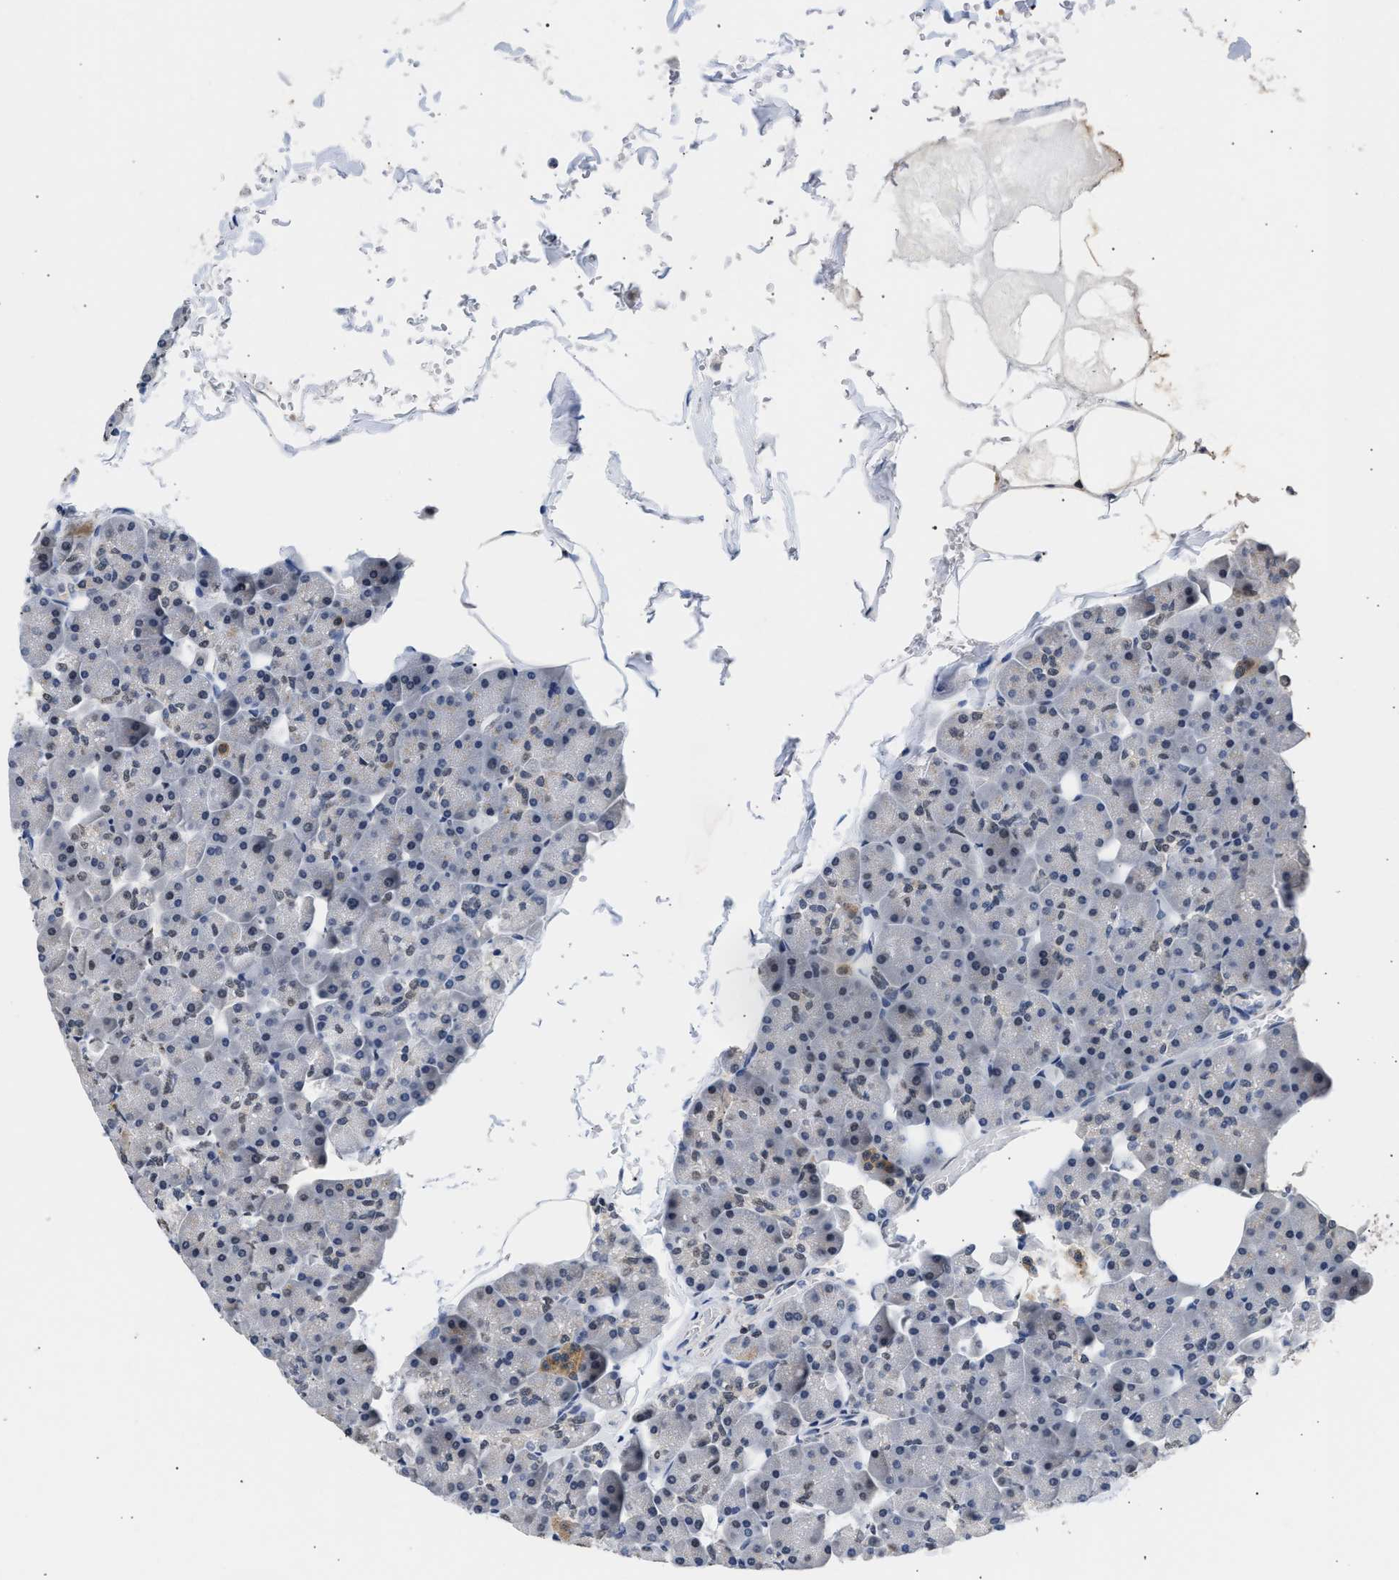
{"staining": {"intensity": "negative", "quantity": "none", "location": "none"}, "tissue": "pancreas", "cell_type": "Exocrine glandular cells", "image_type": "normal", "snomed": [{"axis": "morphology", "description": "Normal tissue, NOS"}, {"axis": "topography", "description": "Pancreas"}], "caption": "Immunohistochemistry of unremarkable pancreas displays no expression in exocrine glandular cells.", "gene": "PPM1L", "patient": {"sex": "male", "age": 35}}